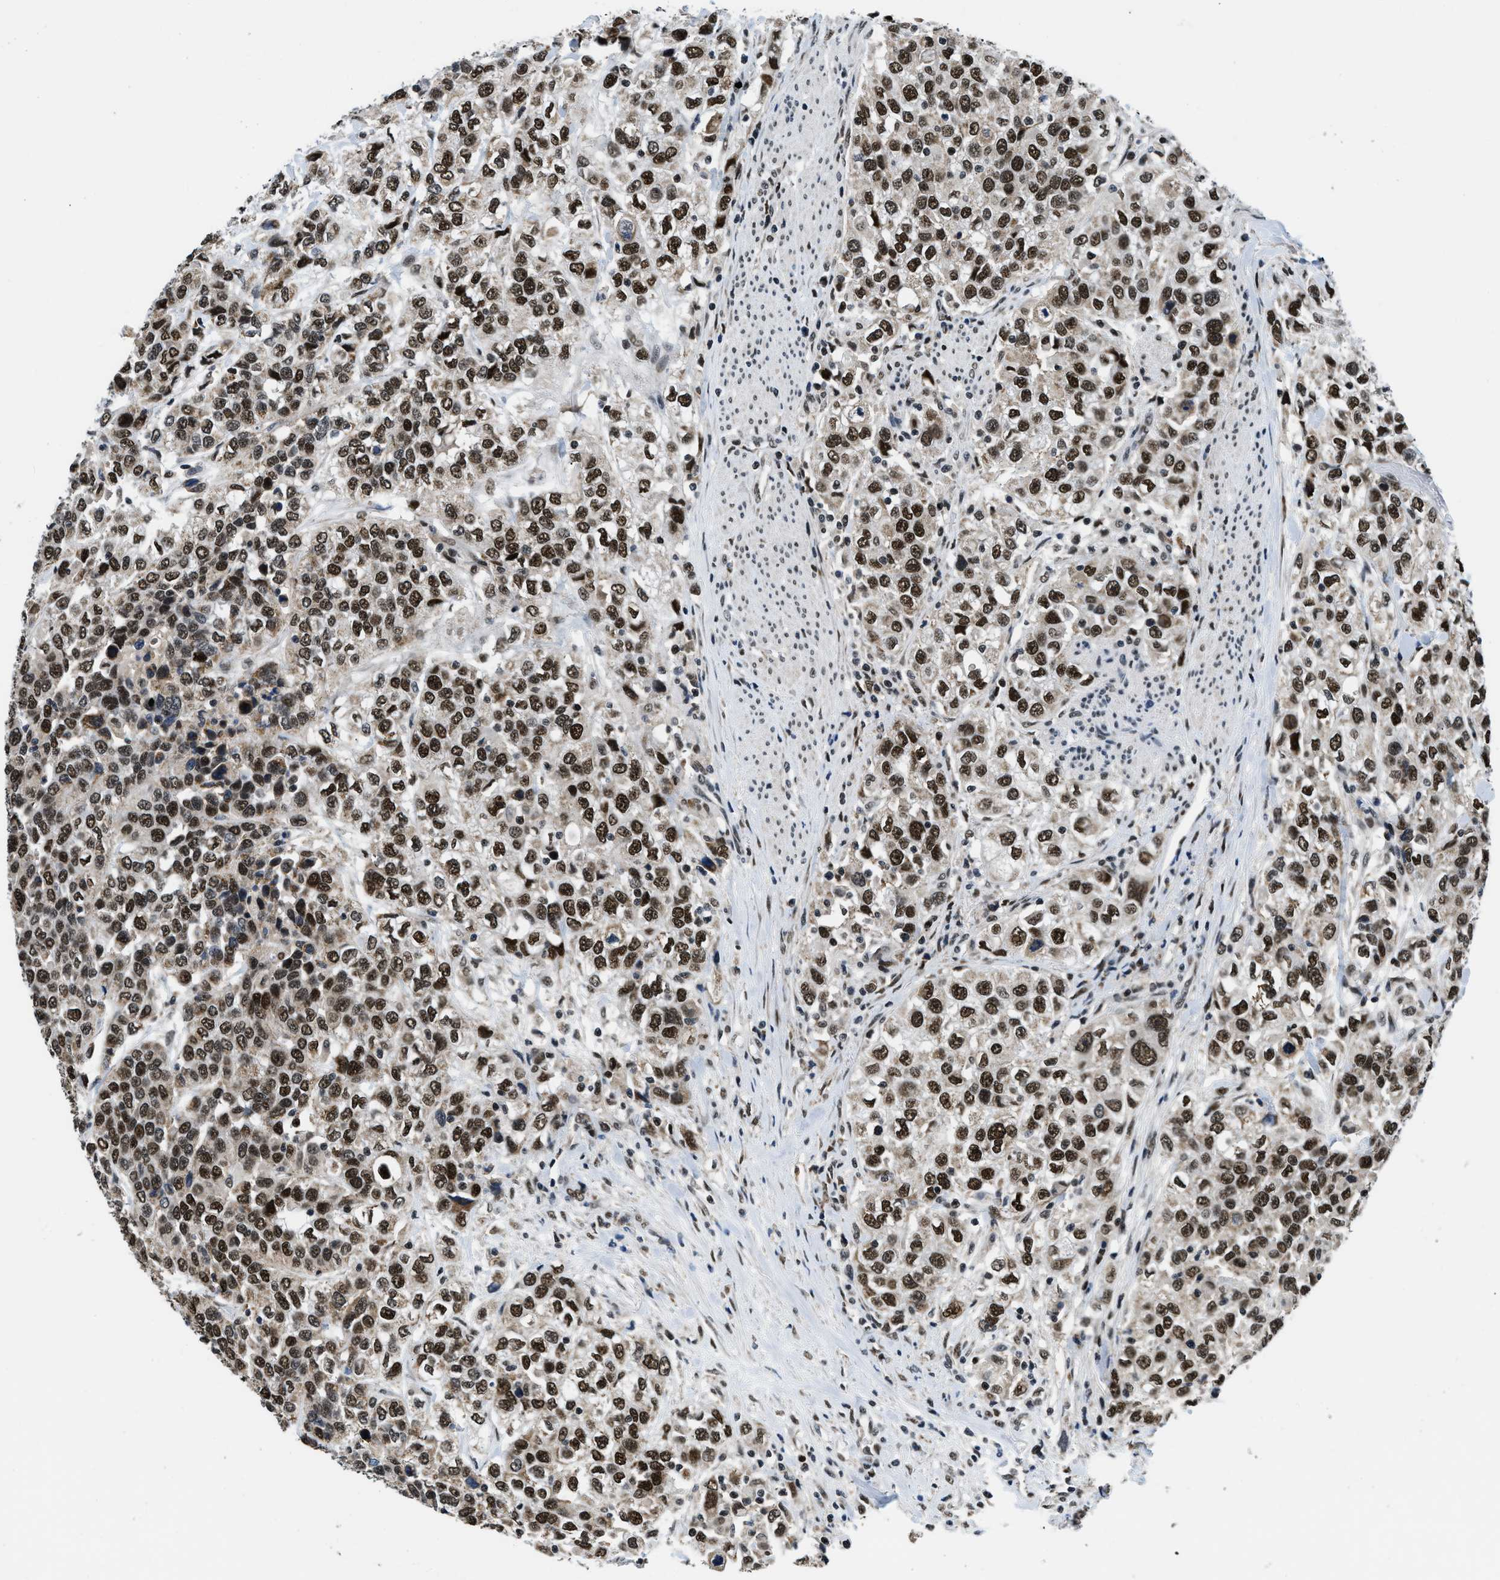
{"staining": {"intensity": "strong", "quantity": ">75%", "location": "nuclear"}, "tissue": "urothelial cancer", "cell_type": "Tumor cells", "image_type": "cancer", "snomed": [{"axis": "morphology", "description": "Urothelial carcinoma, High grade"}, {"axis": "topography", "description": "Urinary bladder"}], "caption": "Brown immunohistochemical staining in urothelial cancer reveals strong nuclear staining in approximately >75% of tumor cells.", "gene": "KDM3B", "patient": {"sex": "female", "age": 80}}